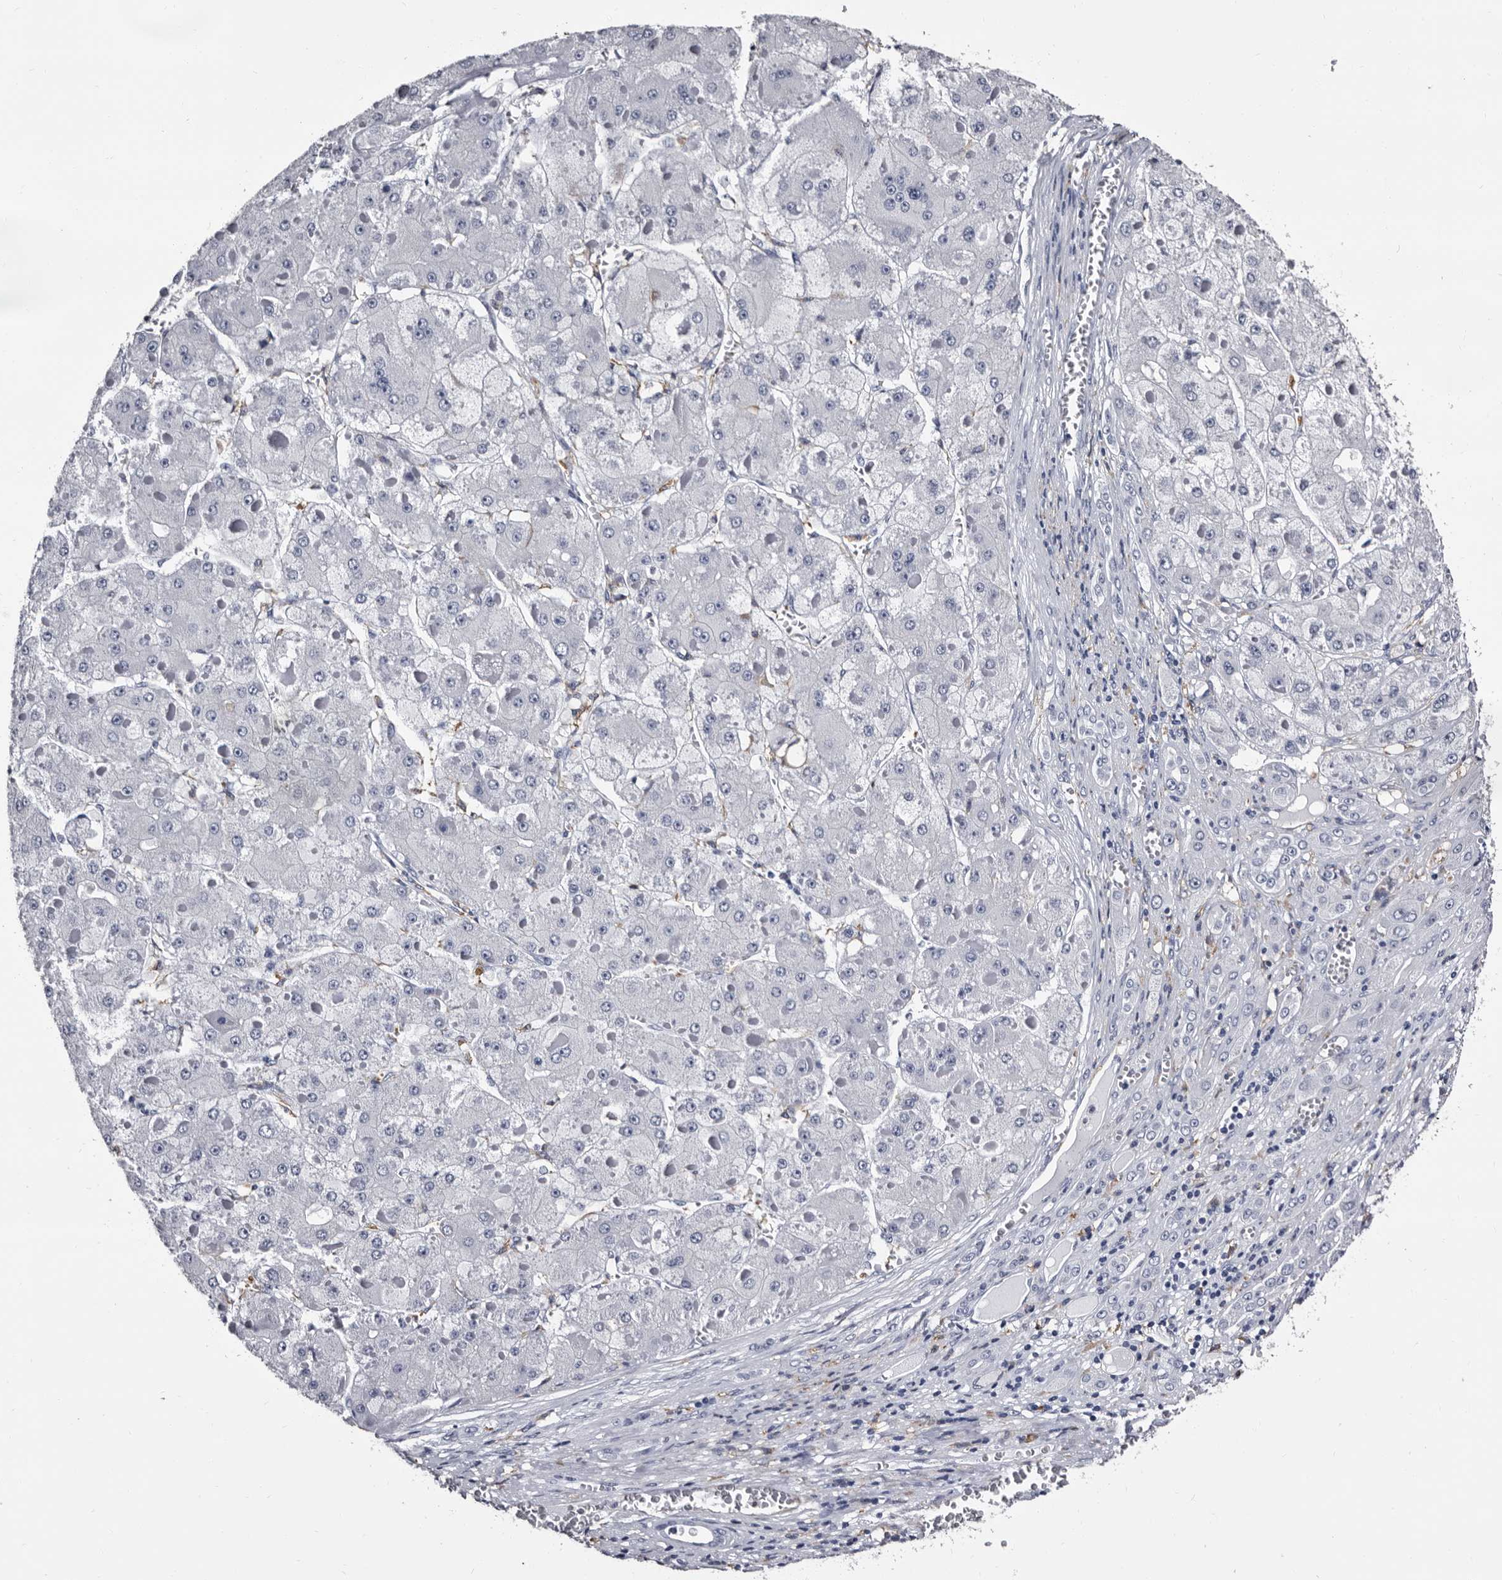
{"staining": {"intensity": "negative", "quantity": "none", "location": "none"}, "tissue": "liver cancer", "cell_type": "Tumor cells", "image_type": "cancer", "snomed": [{"axis": "morphology", "description": "Carcinoma, Hepatocellular, NOS"}, {"axis": "topography", "description": "Liver"}], "caption": "An immunohistochemistry micrograph of liver hepatocellular carcinoma is shown. There is no staining in tumor cells of liver hepatocellular carcinoma. (DAB immunohistochemistry with hematoxylin counter stain).", "gene": "EPB41L3", "patient": {"sex": "female", "age": 73}}